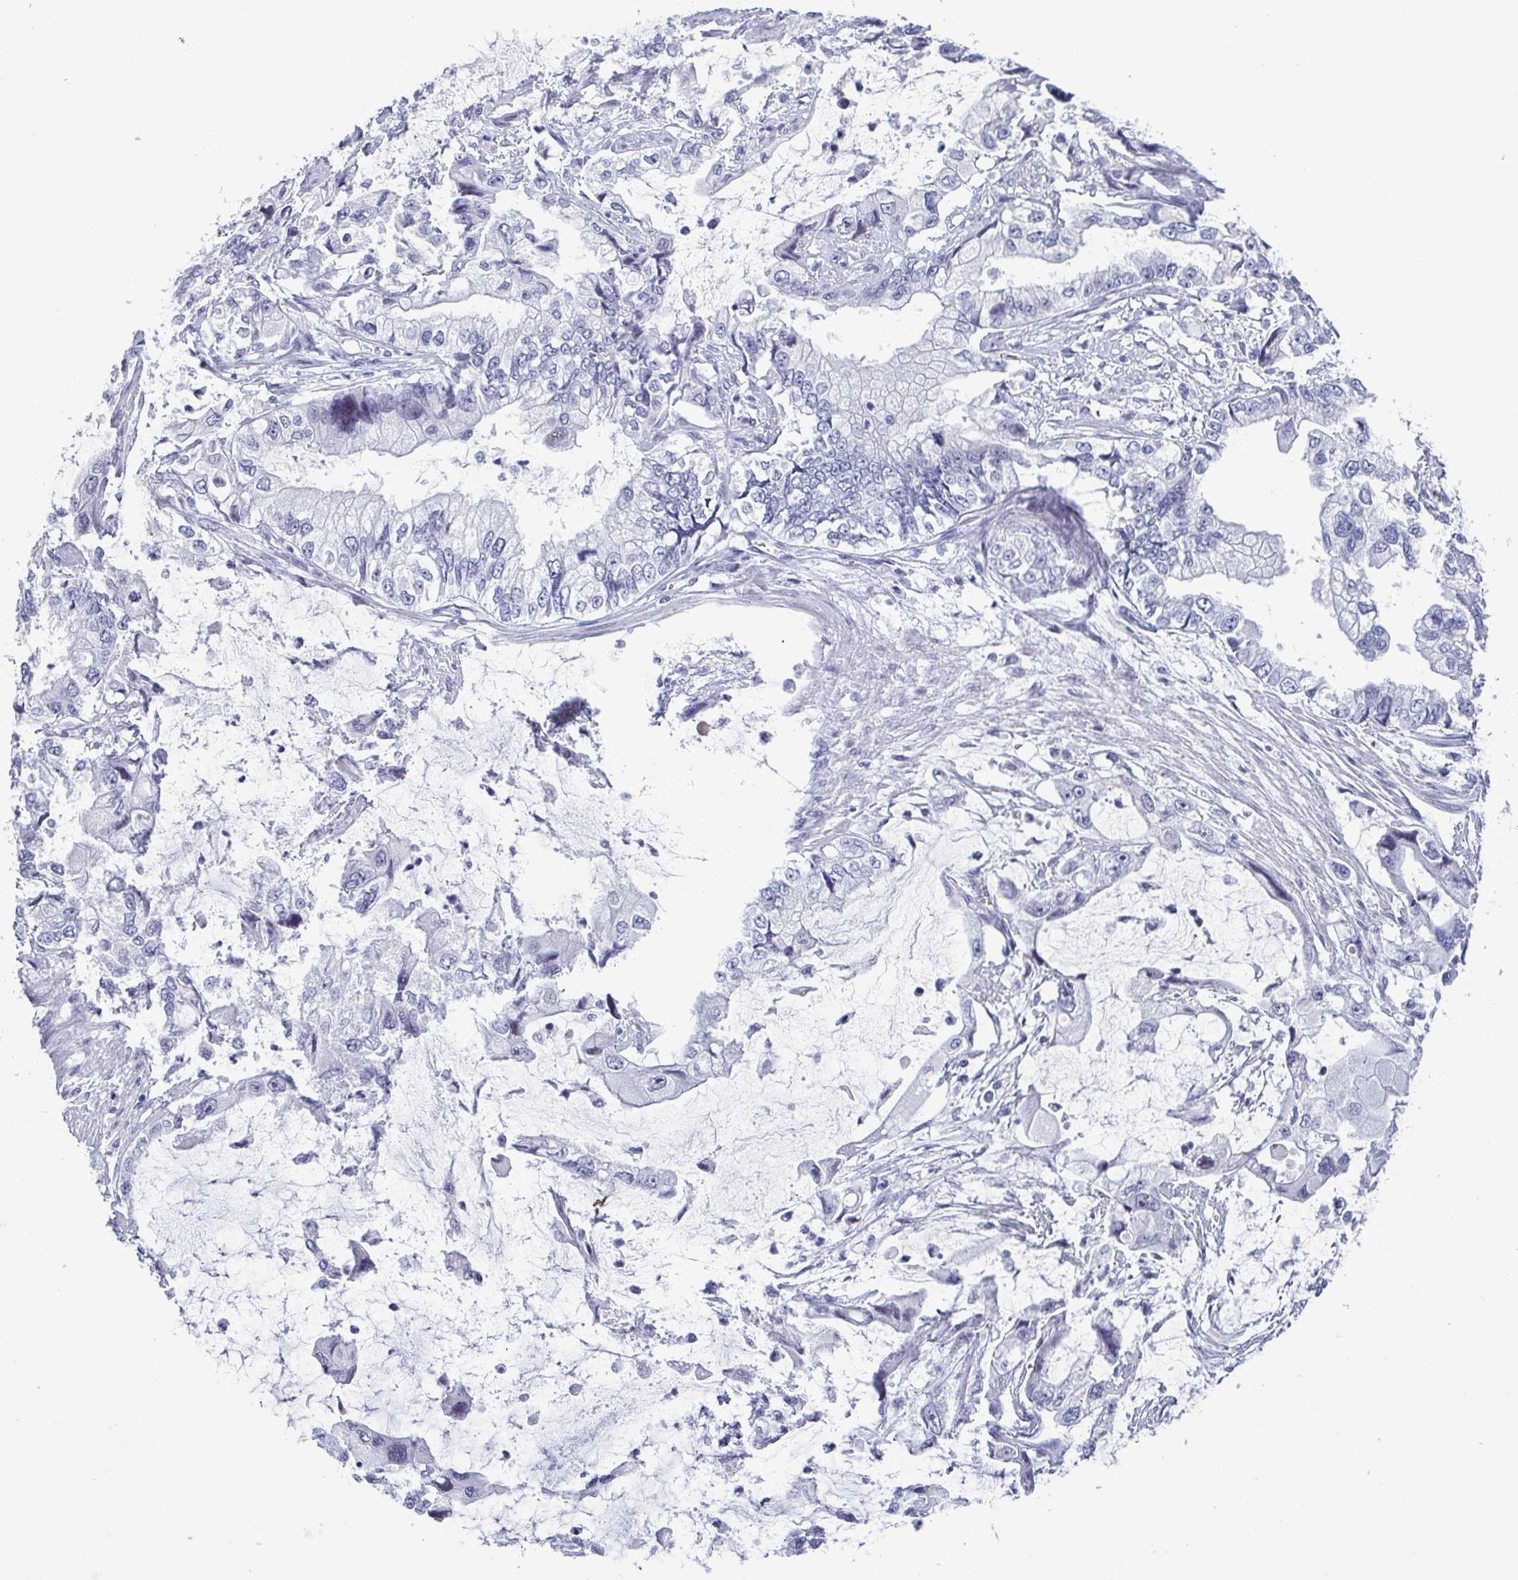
{"staining": {"intensity": "negative", "quantity": "none", "location": "none"}, "tissue": "stomach cancer", "cell_type": "Tumor cells", "image_type": "cancer", "snomed": [{"axis": "morphology", "description": "Adenocarcinoma, NOS"}, {"axis": "topography", "description": "Pancreas"}, {"axis": "topography", "description": "Stomach, upper"}, {"axis": "topography", "description": "Stomach"}], "caption": "The photomicrograph demonstrates no staining of tumor cells in adenocarcinoma (stomach).", "gene": "BZW1", "patient": {"sex": "male", "age": 77}}